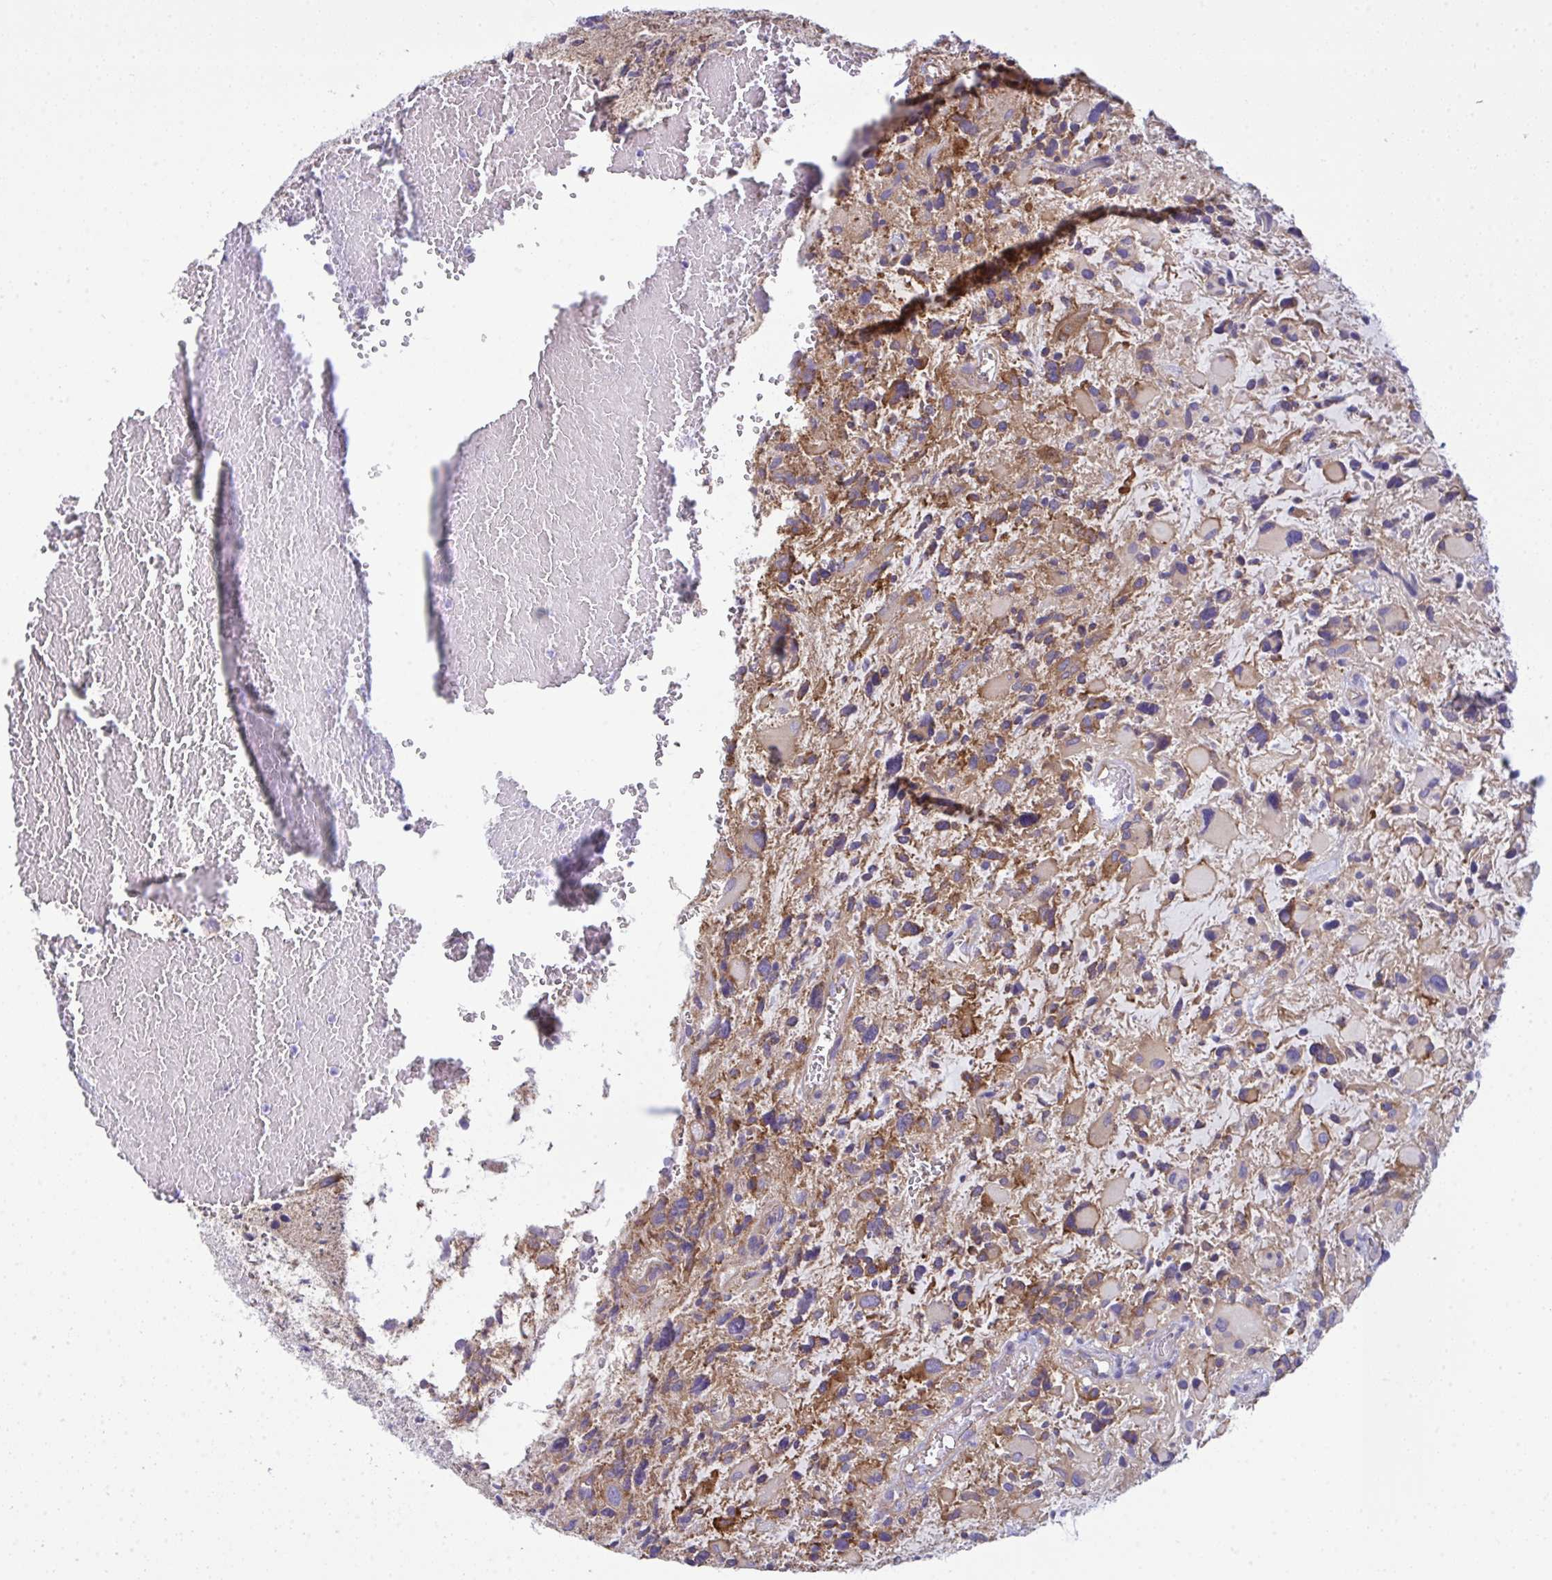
{"staining": {"intensity": "moderate", "quantity": "<25%", "location": "cytoplasmic/membranous"}, "tissue": "glioma", "cell_type": "Tumor cells", "image_type": "cancer", "snomed": [{"axis": "morphology", "description": "Glioma, malignant, High grade"}, {"axis": "topography", "description": "Brain"}], "caption": "Glioma stained for a protein (brown) displays moderate cytoplasmic/membranous positive expression in approximately <25% of tumor cells.", "gene": "MYH10", "patient": {"sex": "female", "age": 11}}